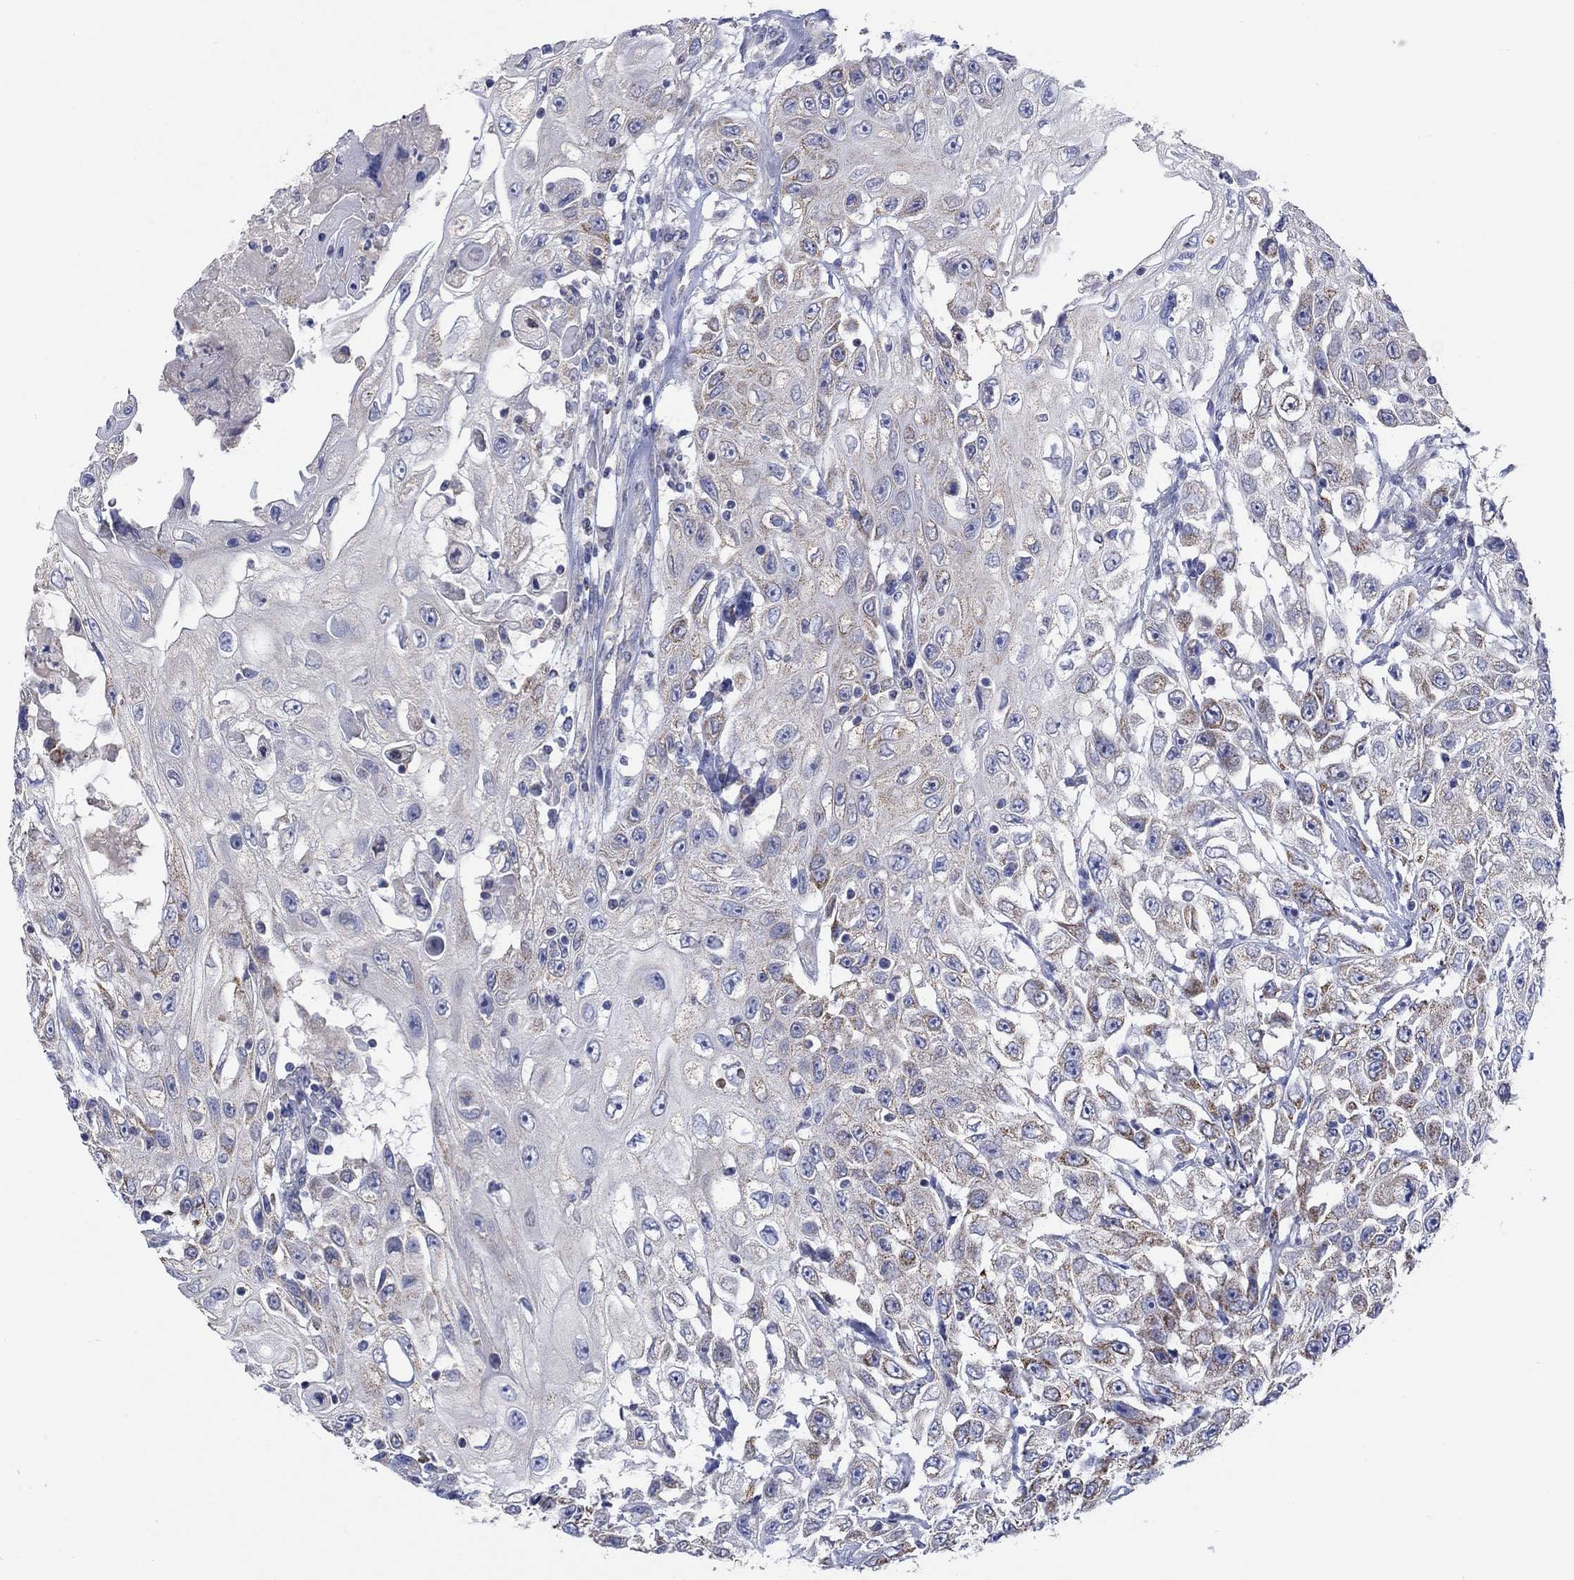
{"staining": {"intensity": "strong", "quantity": "<25%", "location": "cytoplasmic/membranous"}, "tissue": "urothelial cancer", "cell_type": "Tumor cells", "image_type": "cancer", "snomed": [{"axis": "morphology", "description": "Urothelial carcinoma, High grade"}, {"axis": "topography", "description": "Urinary bladder"}], "caption": "Brown immunohistochemical staining in human urothelial cancer exhibits strong cytoplasmic/membranous expression in approximately <25% of tumor cells.", "gene": "CLVS1", "patient": {"sex": "female", "age": 56}}